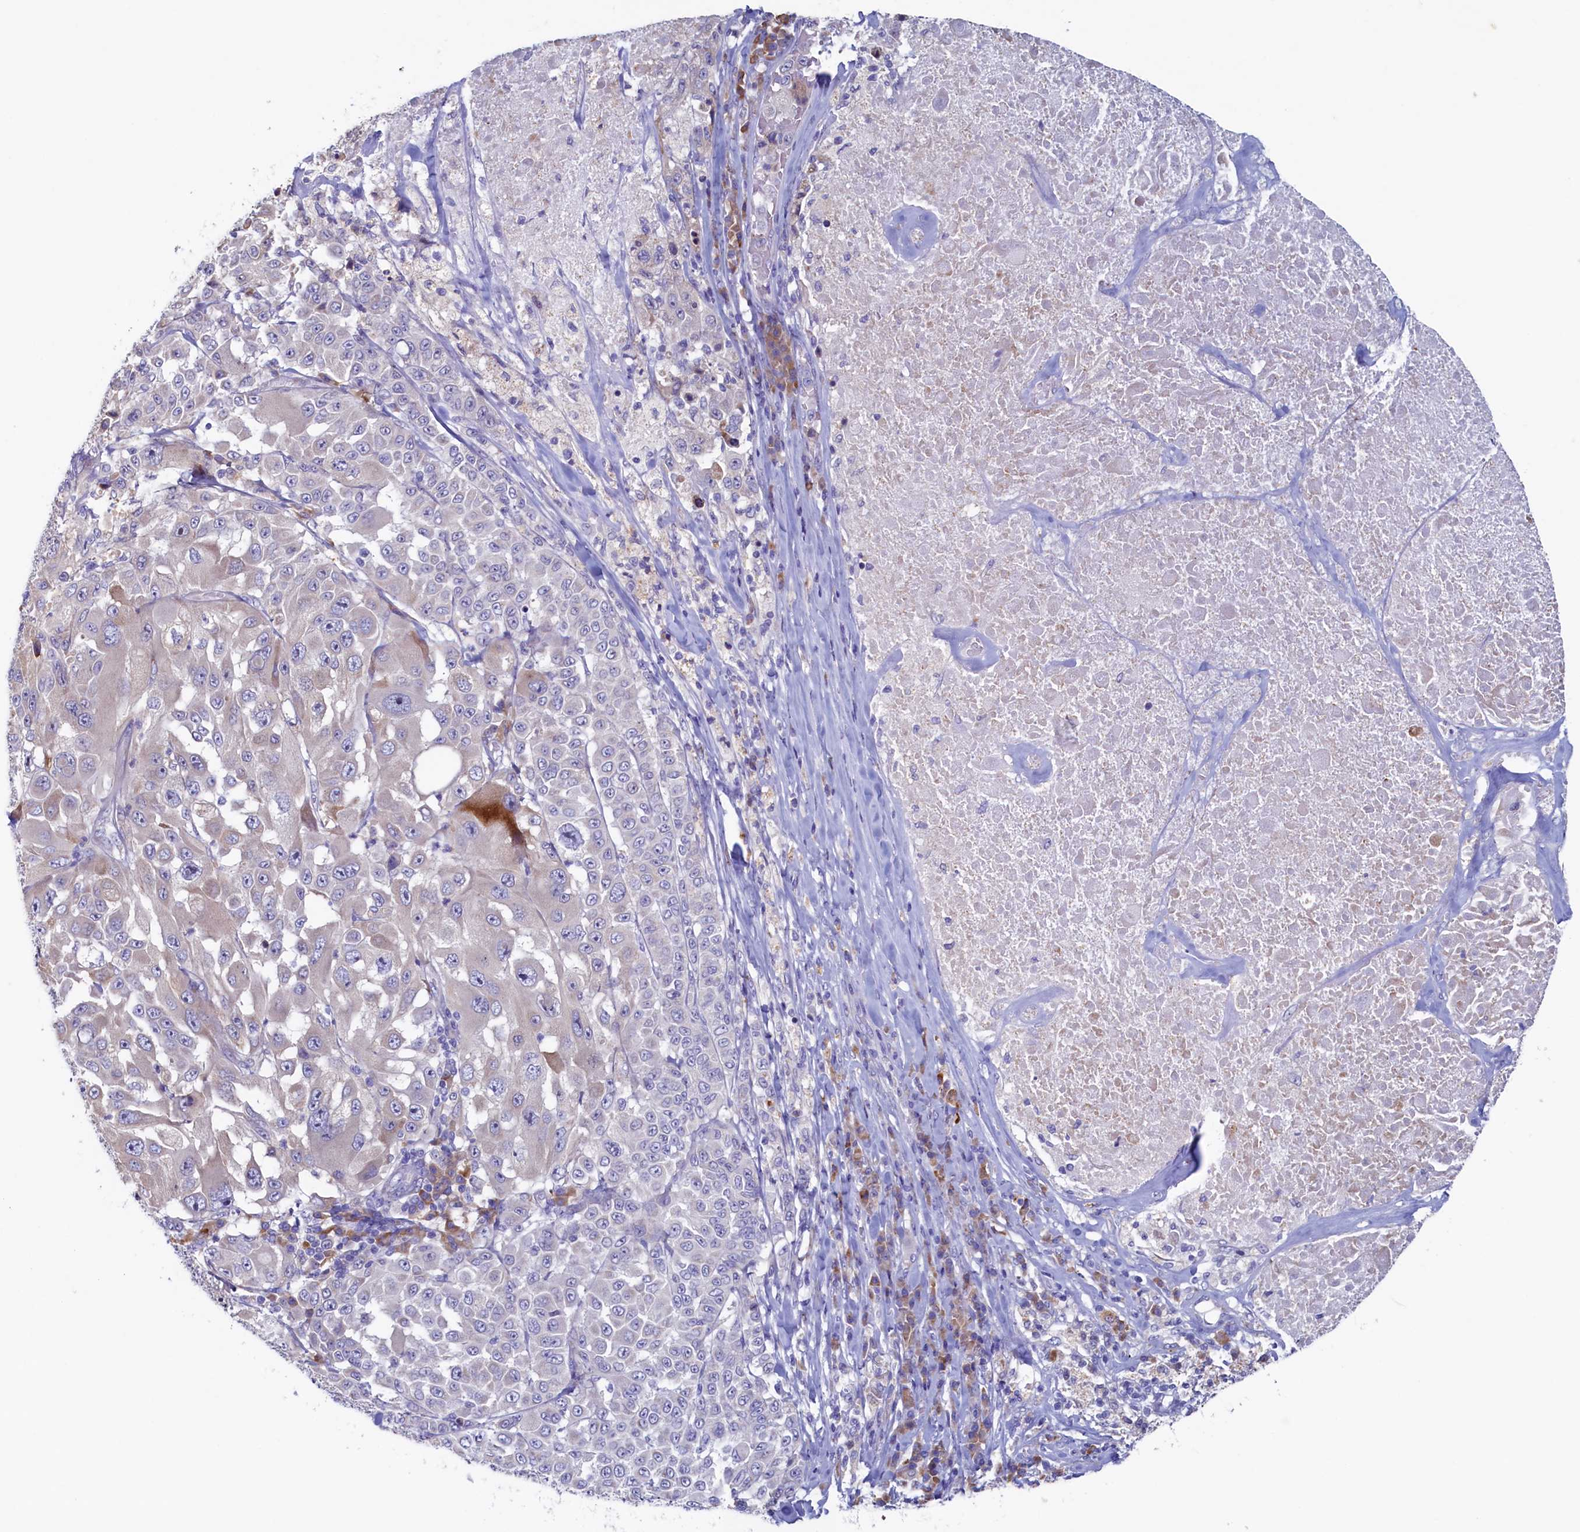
{"staining": {"intensity": "negative", "quantity": "none", "location": "none"}, "tissue": "melanoma", "cell_type": "Tumor cells", "image_type": "cancer", "snomed": [{"axis": "morphology", "description": "Malignant melanoma, Metastatic site"}, {"axis": "topography", "description": "Lymph node"}], "caption": "Micrograph shows no significant protein staining in tumor cells of malignant melanoma (metastatic site).", "gene": "CBLIF", "patient": {"sex": "male", "age": 62}}